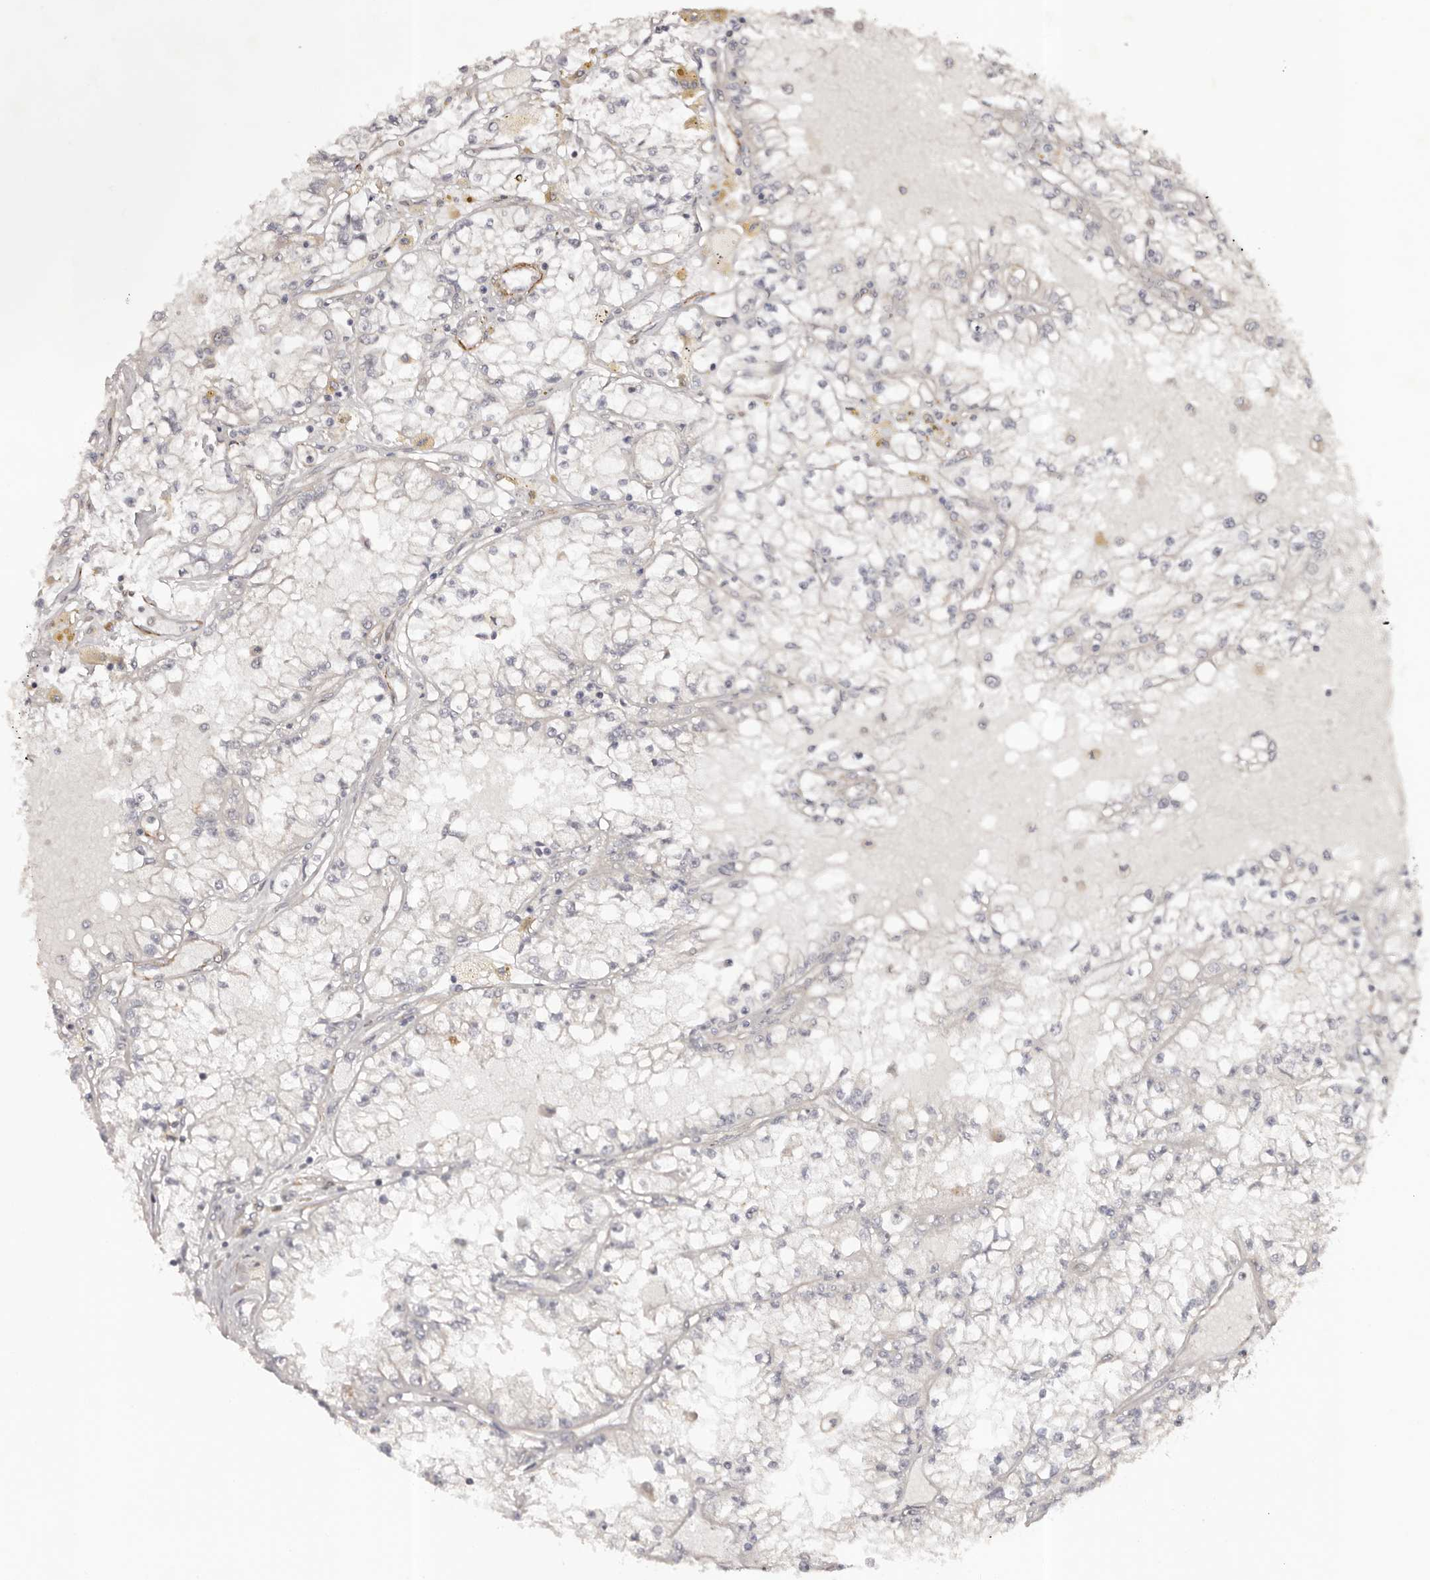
{"staining": {"intensity": "negative", "quantity": "none", "location": "none"}, "tissue": "renal cancer", "cell_type": "Tumor cells", "image_type": "cancer", "snomed": [{"axis": "morphology", "description": "Adenocarcinoma, NOS"}, {"axis": "topography", "description": "Kidney"}], "caption": "DAB (3,3'-diaminobenzidine) immunohistochemical staining of renal cancer shows no significant staining in tumor cells.", "gene": "MICAL2", "patient": {"sex": "male", "age": 56}}